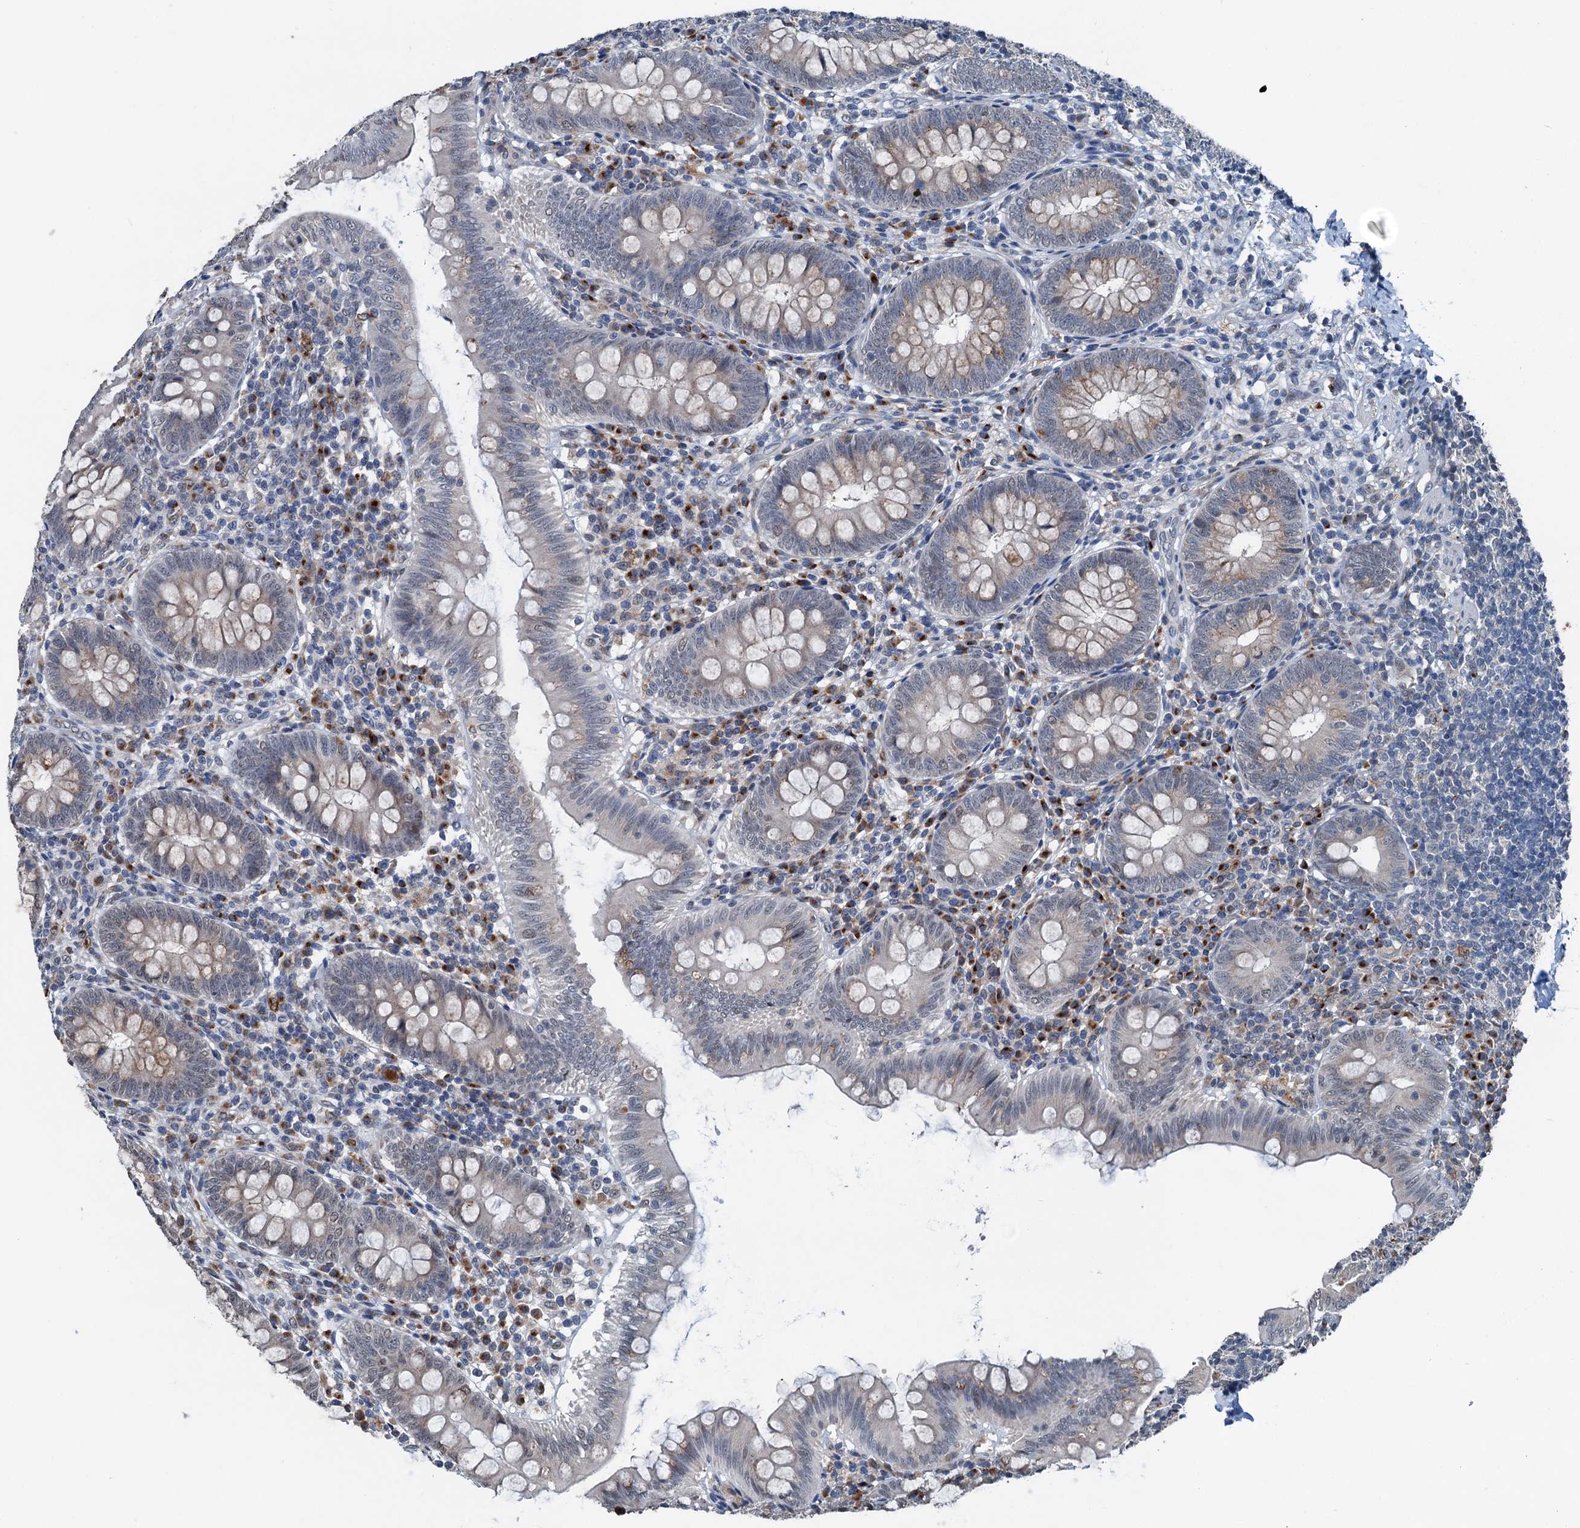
{"staining": {"intensity": "weak", "quantity": "<25%", "location": "cytoplasmic/membranous"}, "tissue": "appendix", "cell_type": "Glandular cells", "image_type": "normal", "snomed": [{"axis": "morphology", "description": "Normal tissue, NOS"}, {"axis": "topography", "description": "Appendix"}], "caption": "Image shows no protein expression in glandular cells of benign appendix. The staining was performed using DAB to visualize the protein expression in brown, while the nuclei were stained in blue with hematoxylin (Magnification: 20x).", "gene": "SHLD1", "patient": {"sex": "male", "age": 14}}